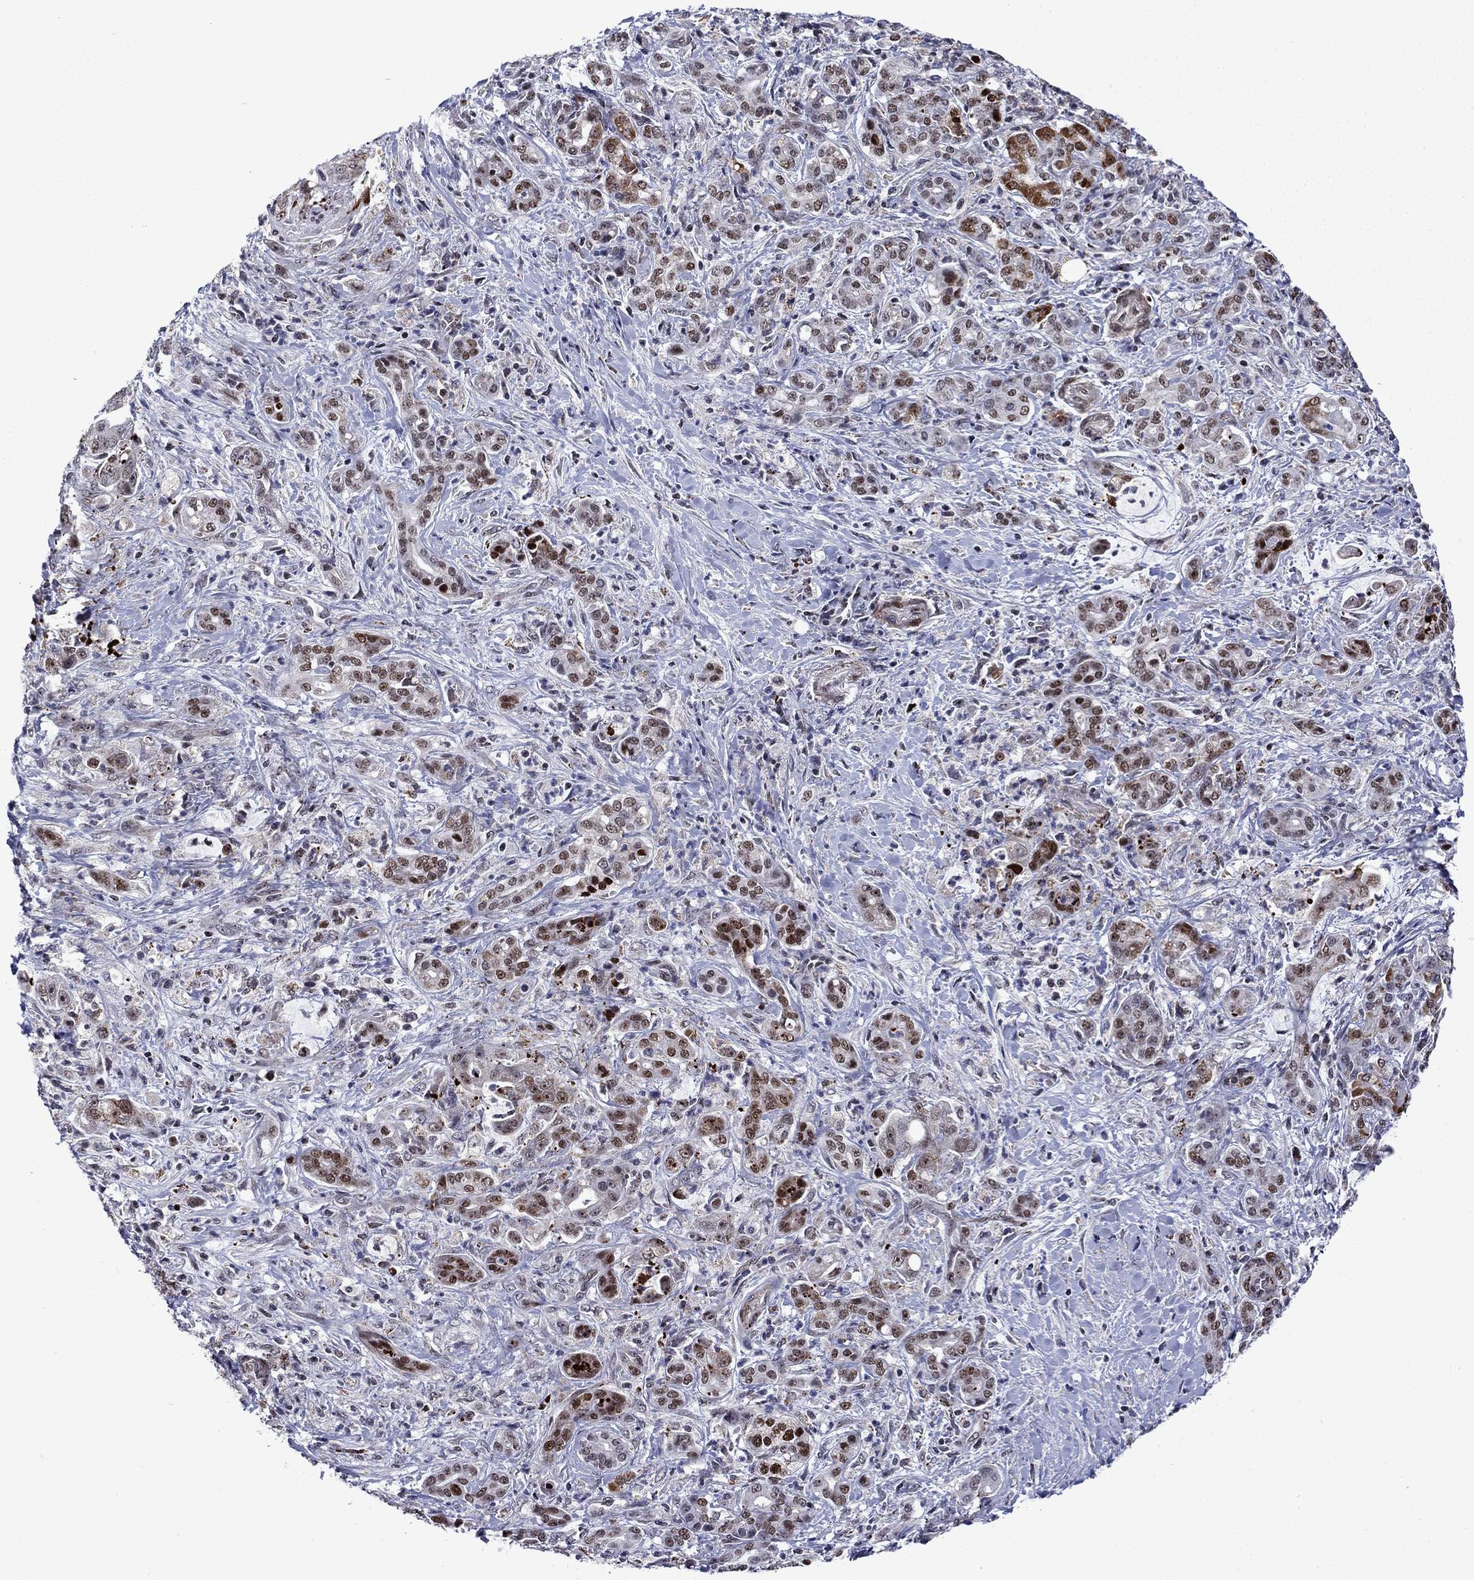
{"staining": {"intensity": "strong", "quantity": "25%-75%", "location": "nuclear"}, "tissue": "pancreatic cancer", "cell_type": "Tumor cells", "image_type": "cancer", "snomed": [{"axis": "morphology", "description": "Normal tissue, NOS"}, {"axis": "morphology", "description": "Inflammation, NOS"}, {"axis": "morphology", "description": "Adenocarcinoma, NOS"}, {"axis": "topography", "description": "Pancreas"}], "caption": "IHC histopathology image of neoplastic tissue: human adenocarcinoma (pancreatic) stained using IHC displays high levels of strong protein expression localized specifically in the nuclear of tumor cells, appearing as a nuclear brown color.", "gene": "SURF2", "patient": {"sex": "male", "age": 57}}